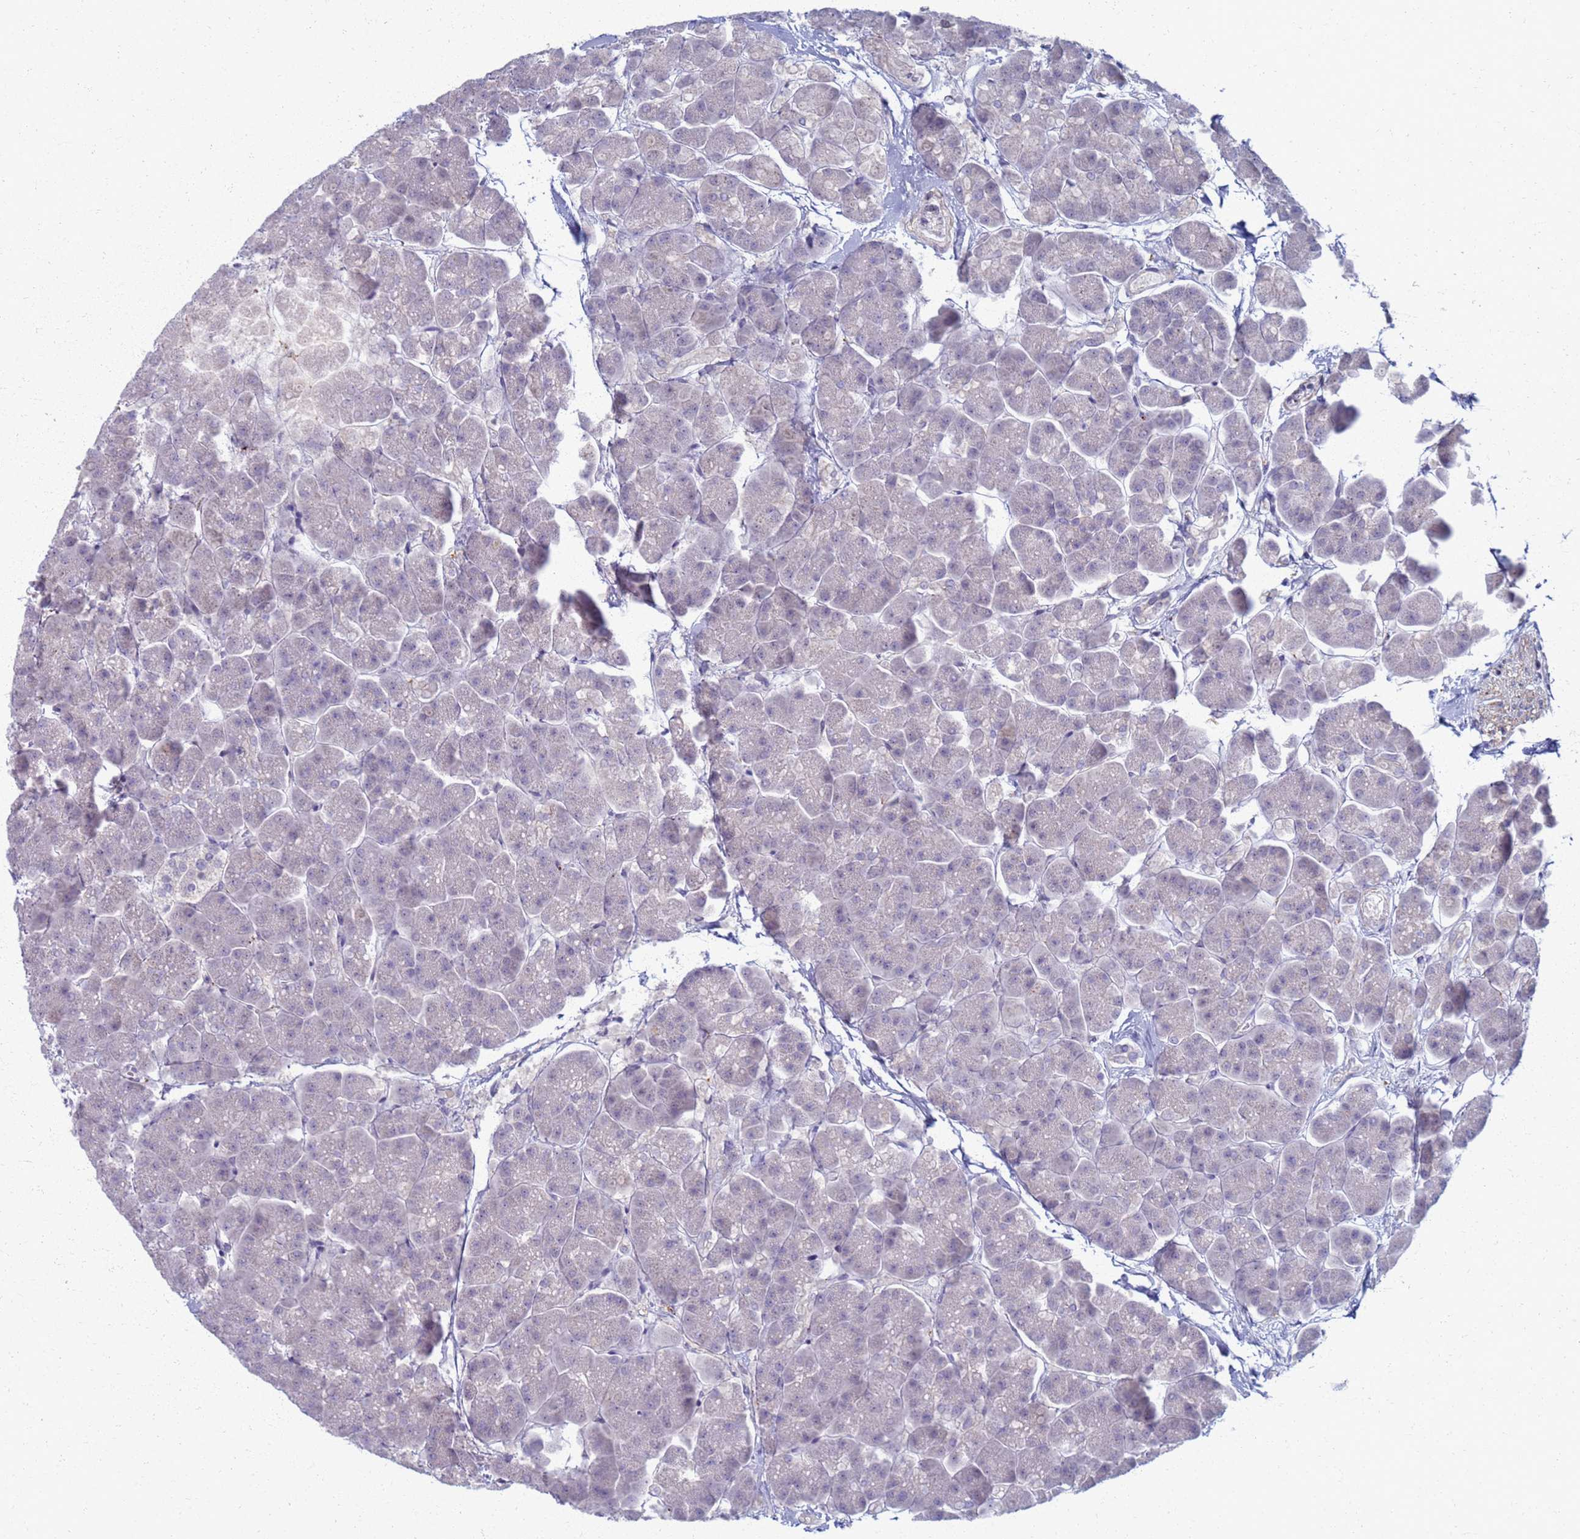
{"staining": {"intensity": "negative", "quantity": "none", "location": "none"}, "tissue": "pancreas", "cell_type": "Exocrine glandular cells", "image_type": "normal", "snomed": [{"axis": "morphology", "description": "Normal tissue, NOS"}, {"axis": "topography", "description": "Pancreas"}, {"axis": "topography", "description": "Peripheral nerve tissue"}], "caption": "Pancreas stained for a protein using immunohistochemistry reveals no positivity exocrine glandular cells.", "gene": "CLCA2", "patient": {"sex": "male", "age": 54}}